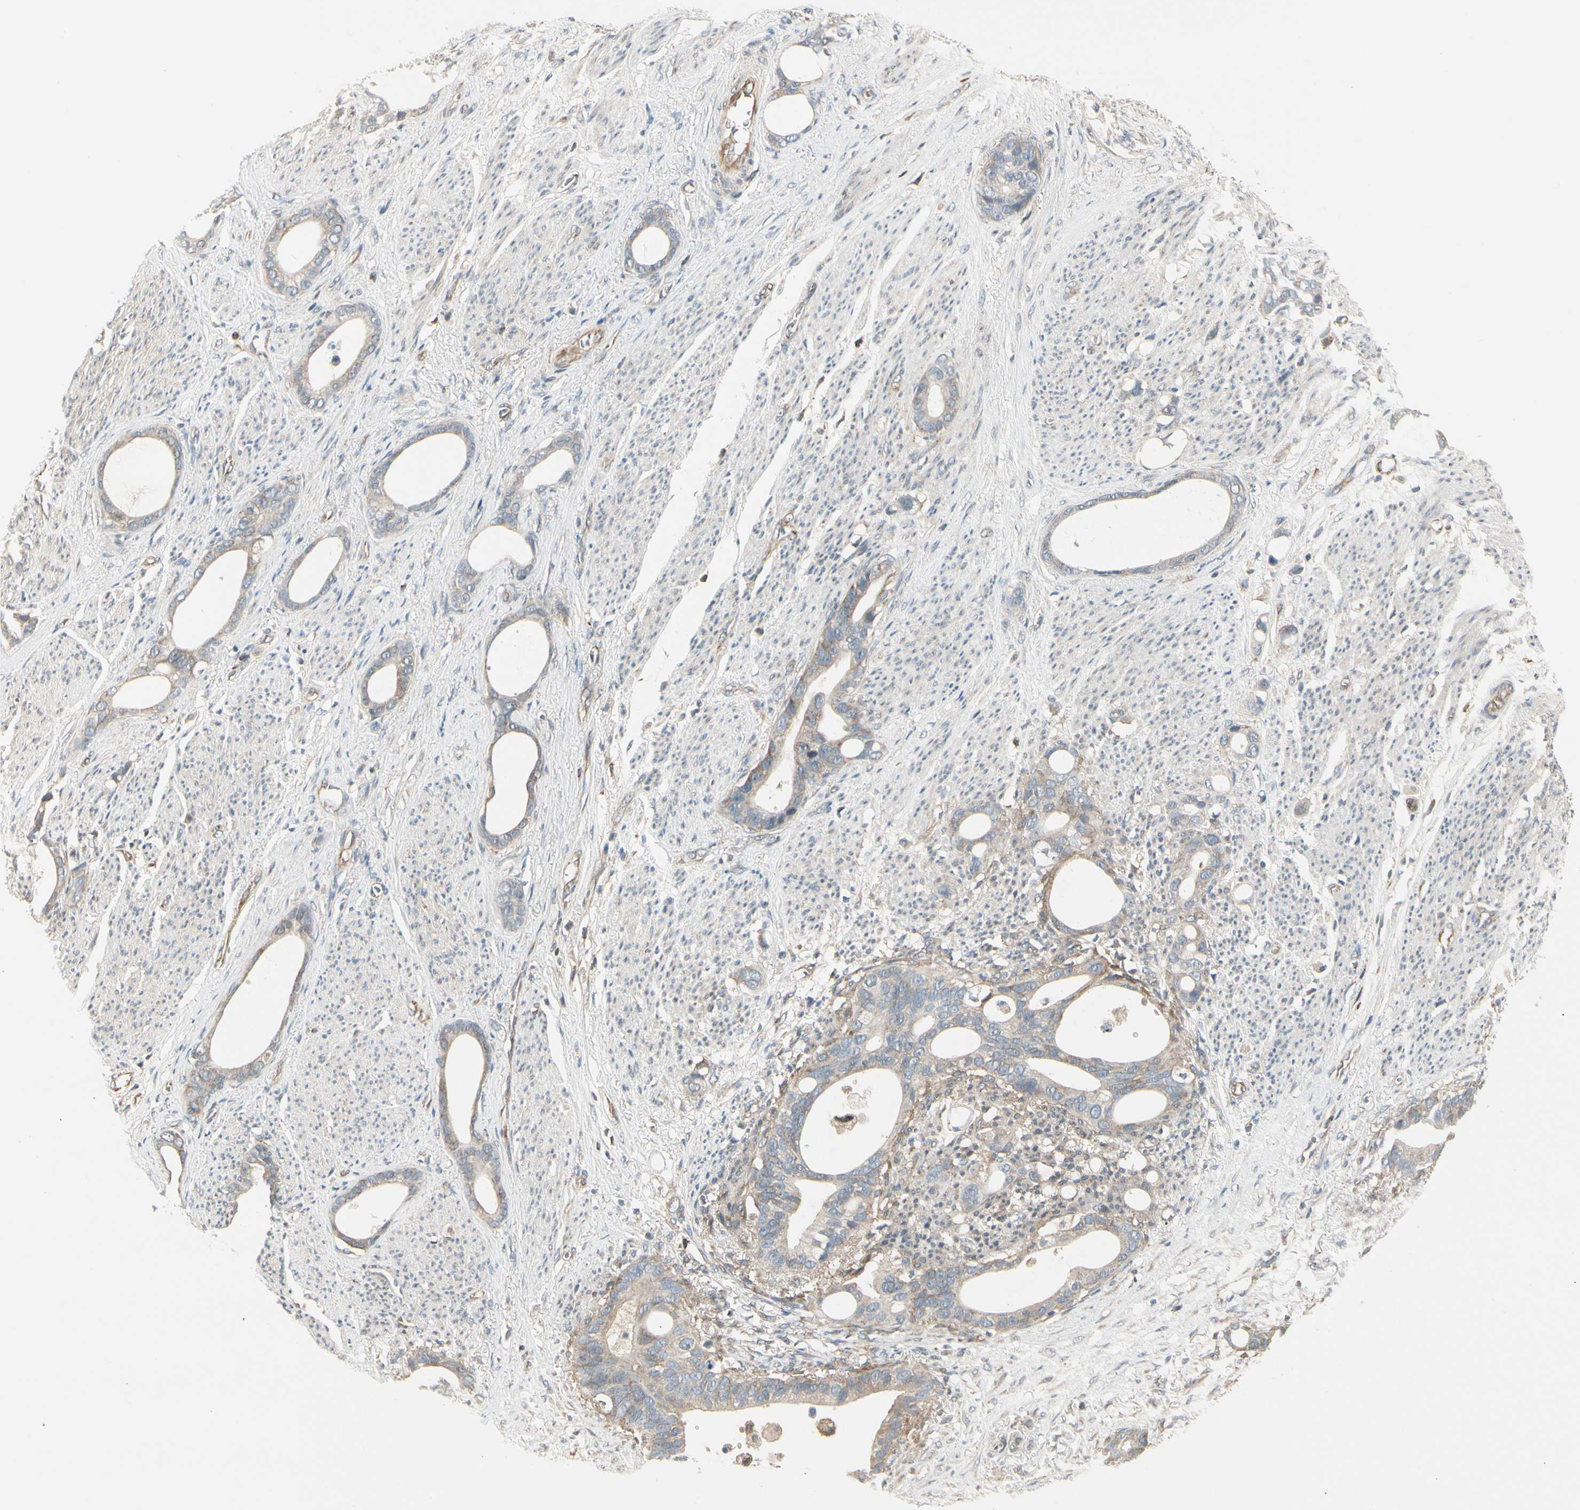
{"staining": {"intensity": "weak", "quantity": ">75%", "location": "cytoplasmic/membranous"}, "tissue": "stomach cancer", "cell_type": "Tumor cells", "image_type": "cancer", "snomed": [{"axis": "morphology", "description": "Adenocarcinoma, NOS"}, {"axis": "topography", "description": "Stomach"}], "caption": "Protein expression analysis of stomach adenocarcinoma reveals weak cytoplasmic/membranous positivity in about >75% of tumor cells. Using DAB (3,3'-diaminobenzidine) (brown) and hematoxylin (blue) stains, captured at high magnification using brightfield microscopy.", "gene": "OXSR1", "patient": {"sex": "female", "age": 75}}